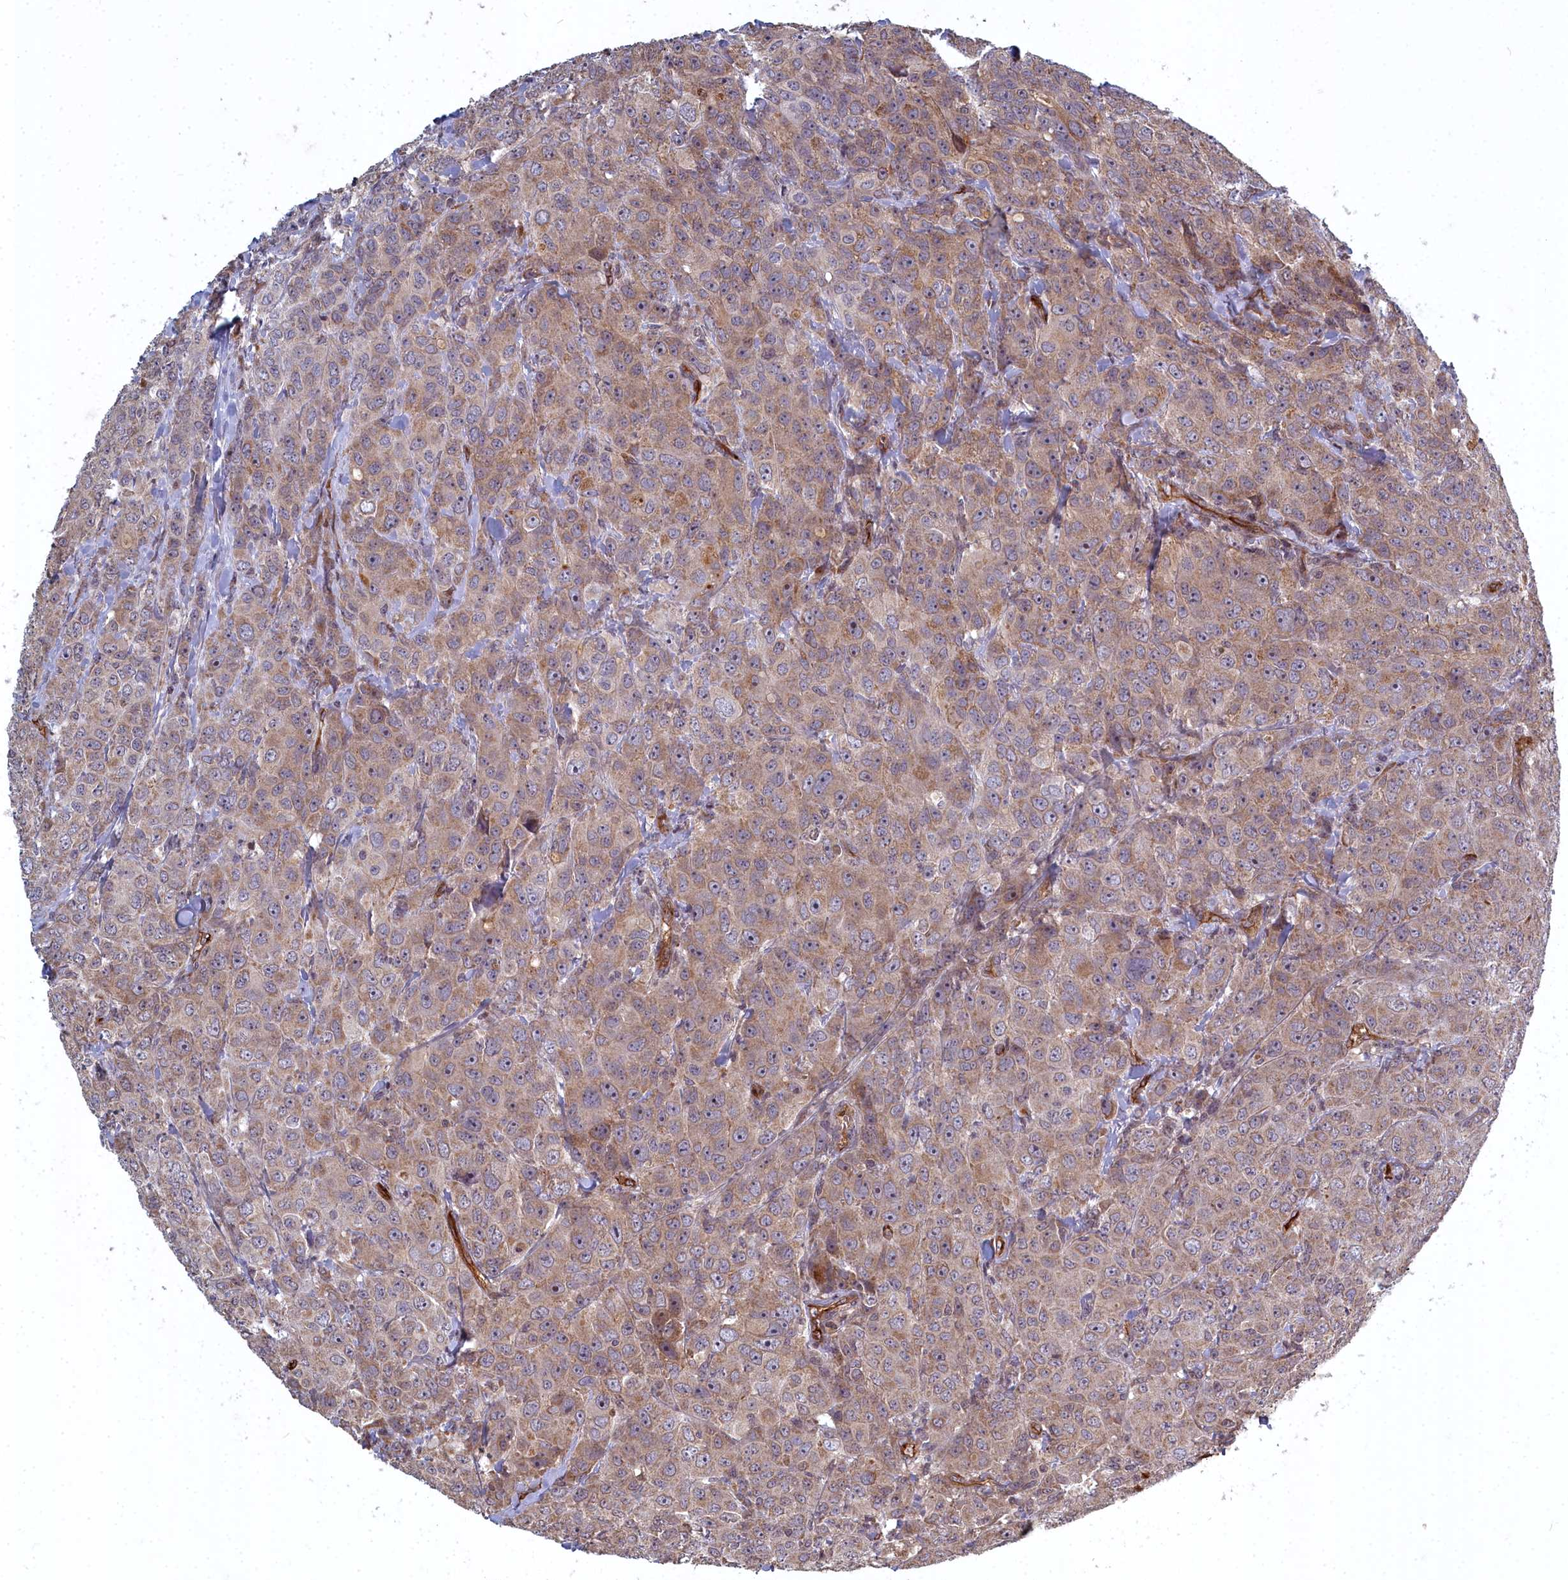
{"staining": {"intensity": "moderate", "quantity": "25%-75%", "location": "cytoplasmic/membranous"}, "tissue": "breast cancer", "cell_type": "Tumor cells", "image_type": "cancer", "snomed": [{"axis": "morphology", "description": "Duct carcinoma"}, {"axis": "topography", "description": "Breast"}], "caption": "Immunohistochemical staining of breast cancer (intraductal carcinoma) demonstrates medium levels of moderate cytoplasmic/membranous protein expression in approximately 25%-75% of tumor cells.", "gene": "TSPYL4", "patient": {"sex": "female", "age": 43}}